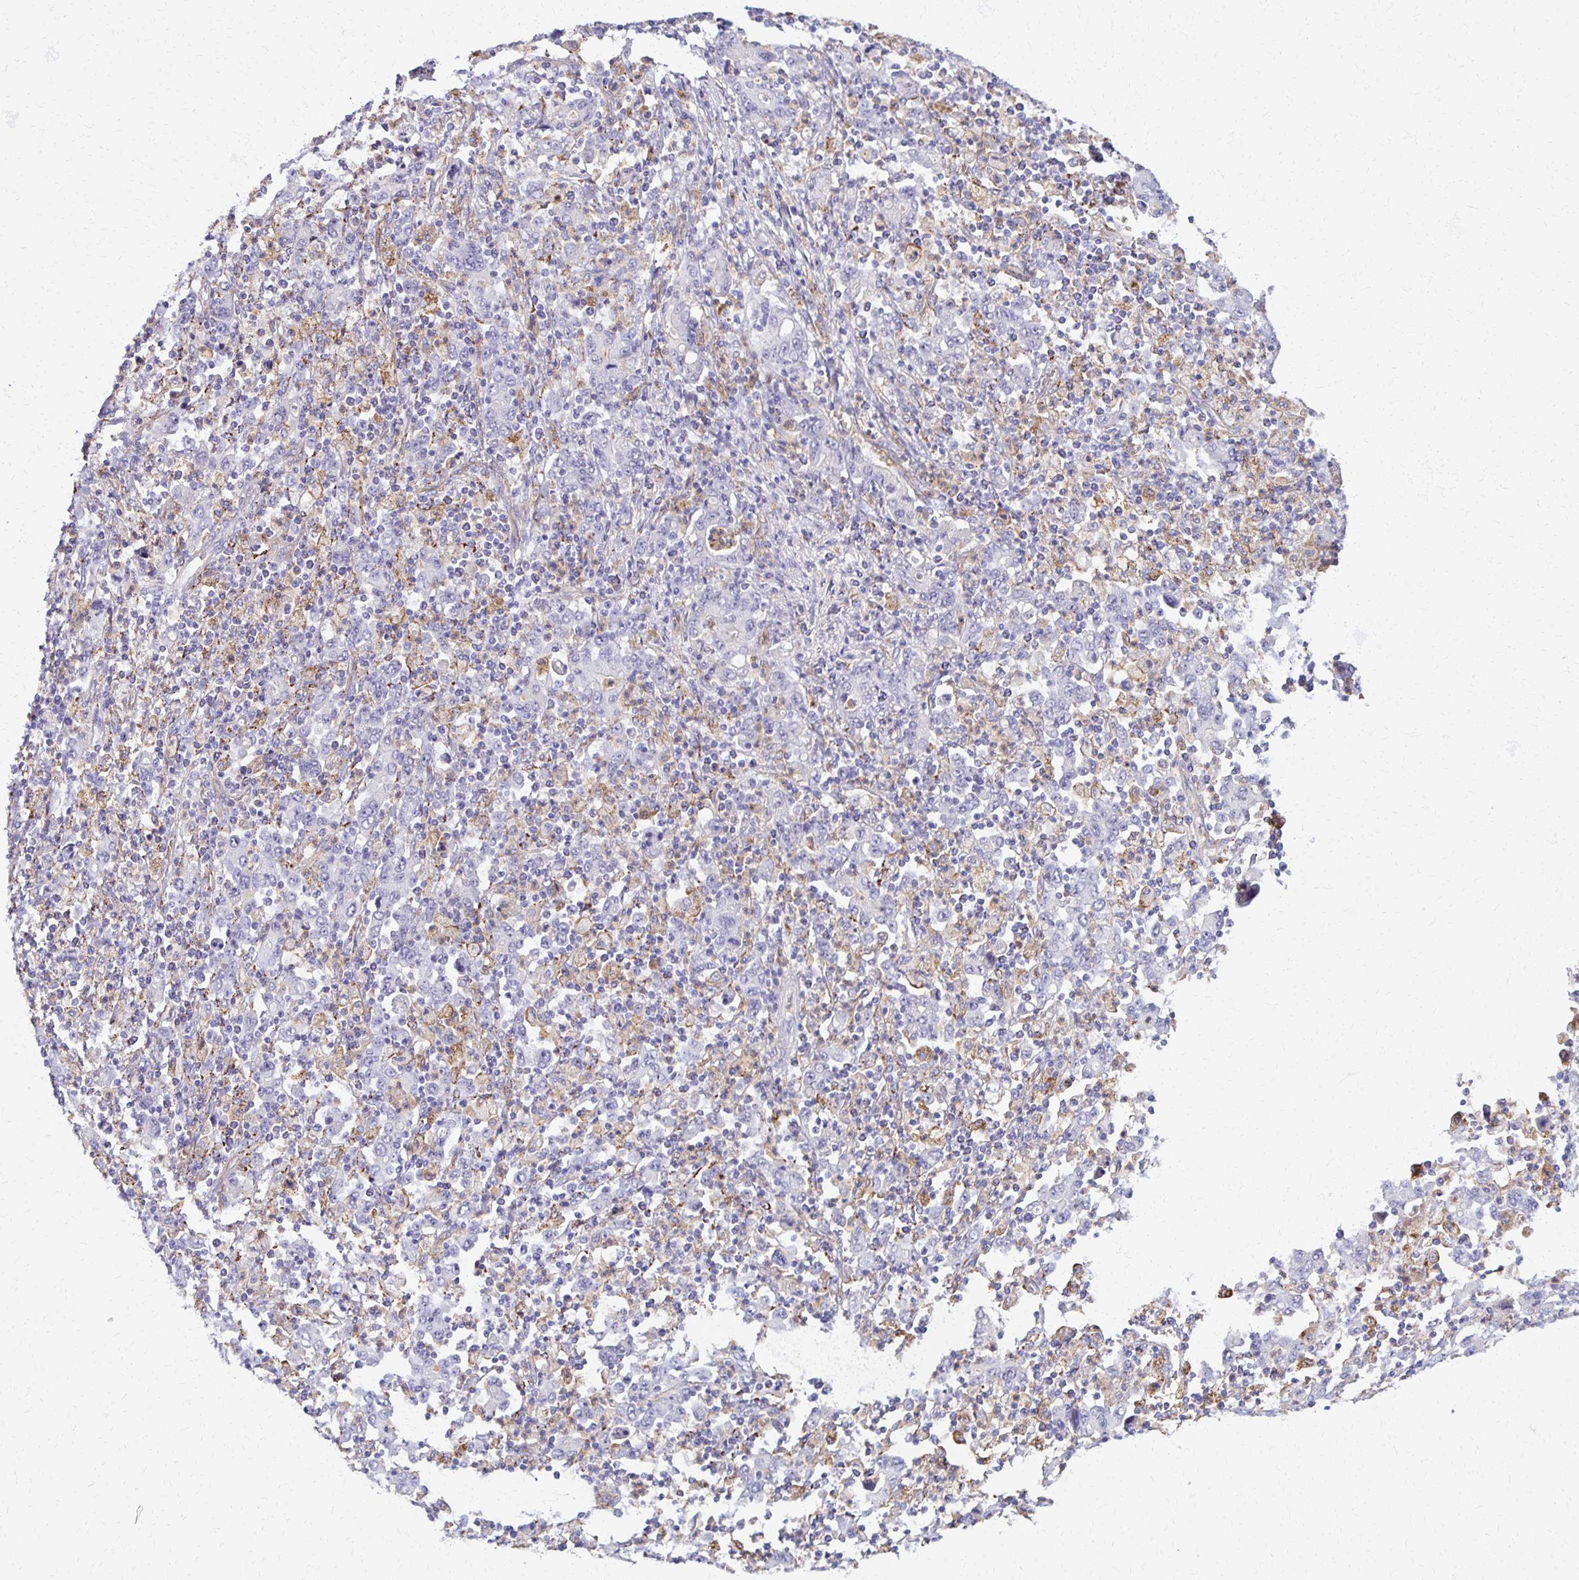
{"staining": {"intensity": "negative", "quantity": "none", "location": "none"}, "tissue": "stomach cancer", "cell_type": "Tumor cells", "image_type": "cancer", "snomed": [{"axis": "morphology", "description": "Adenocarcinoma, NOS"}, {"axis": "topography", "description": "Stomach, upper"}], "caption": "Tumor cells show no significant positivity in stomach cancer (adenocarcinoma). The staining was performed using DAB (3,3'-diaminobenzidine) to visualize the protein expression in brown, while the nuclei were stained in blue with hematoxylin (Magnification: 20x).", "gene": "TTYH1", "patient": {"sex": "male", "age": 69}}